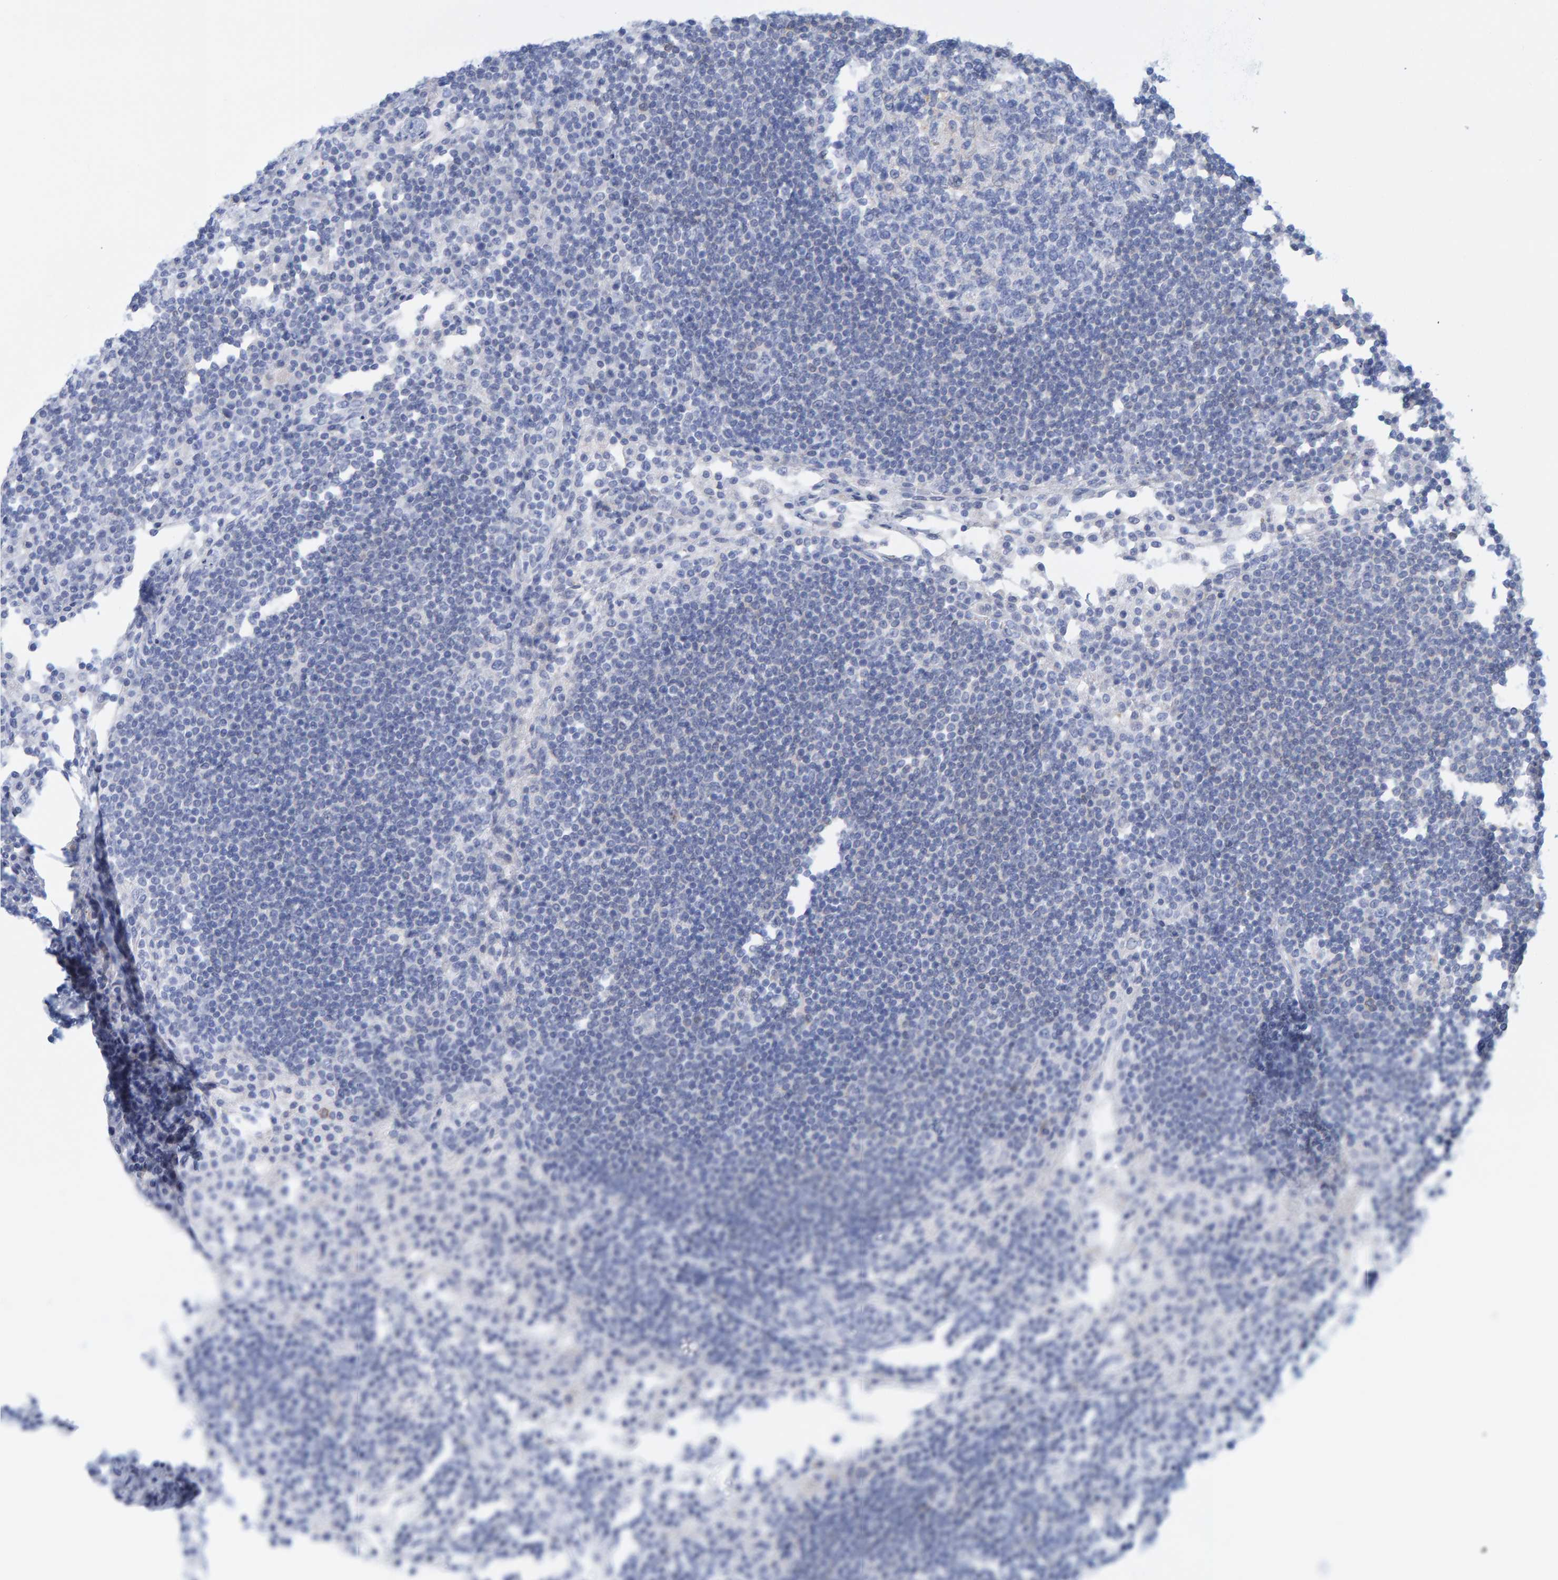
{"staining": {"intensity": "negative", "quantity": "none", "location": "none"}, "tissue": "lymph node", "cell_type": "Germinal center cells", "image_type": "normal", "snomed": [{"axis": "morphology", "description": "Normal tissue, NOS"}, {"axis": "topography", "description": "Lymph node"}], "caption": "An IHC image of benign lymph node is shown. There is no staining in germinal center cells of lymph node. The staining is performed using DAB brown chromogen with nuclei counter-stained in using hematoxylin.", "gene": "KLHL11", "patient": {"sex": "female", "age": 53}}